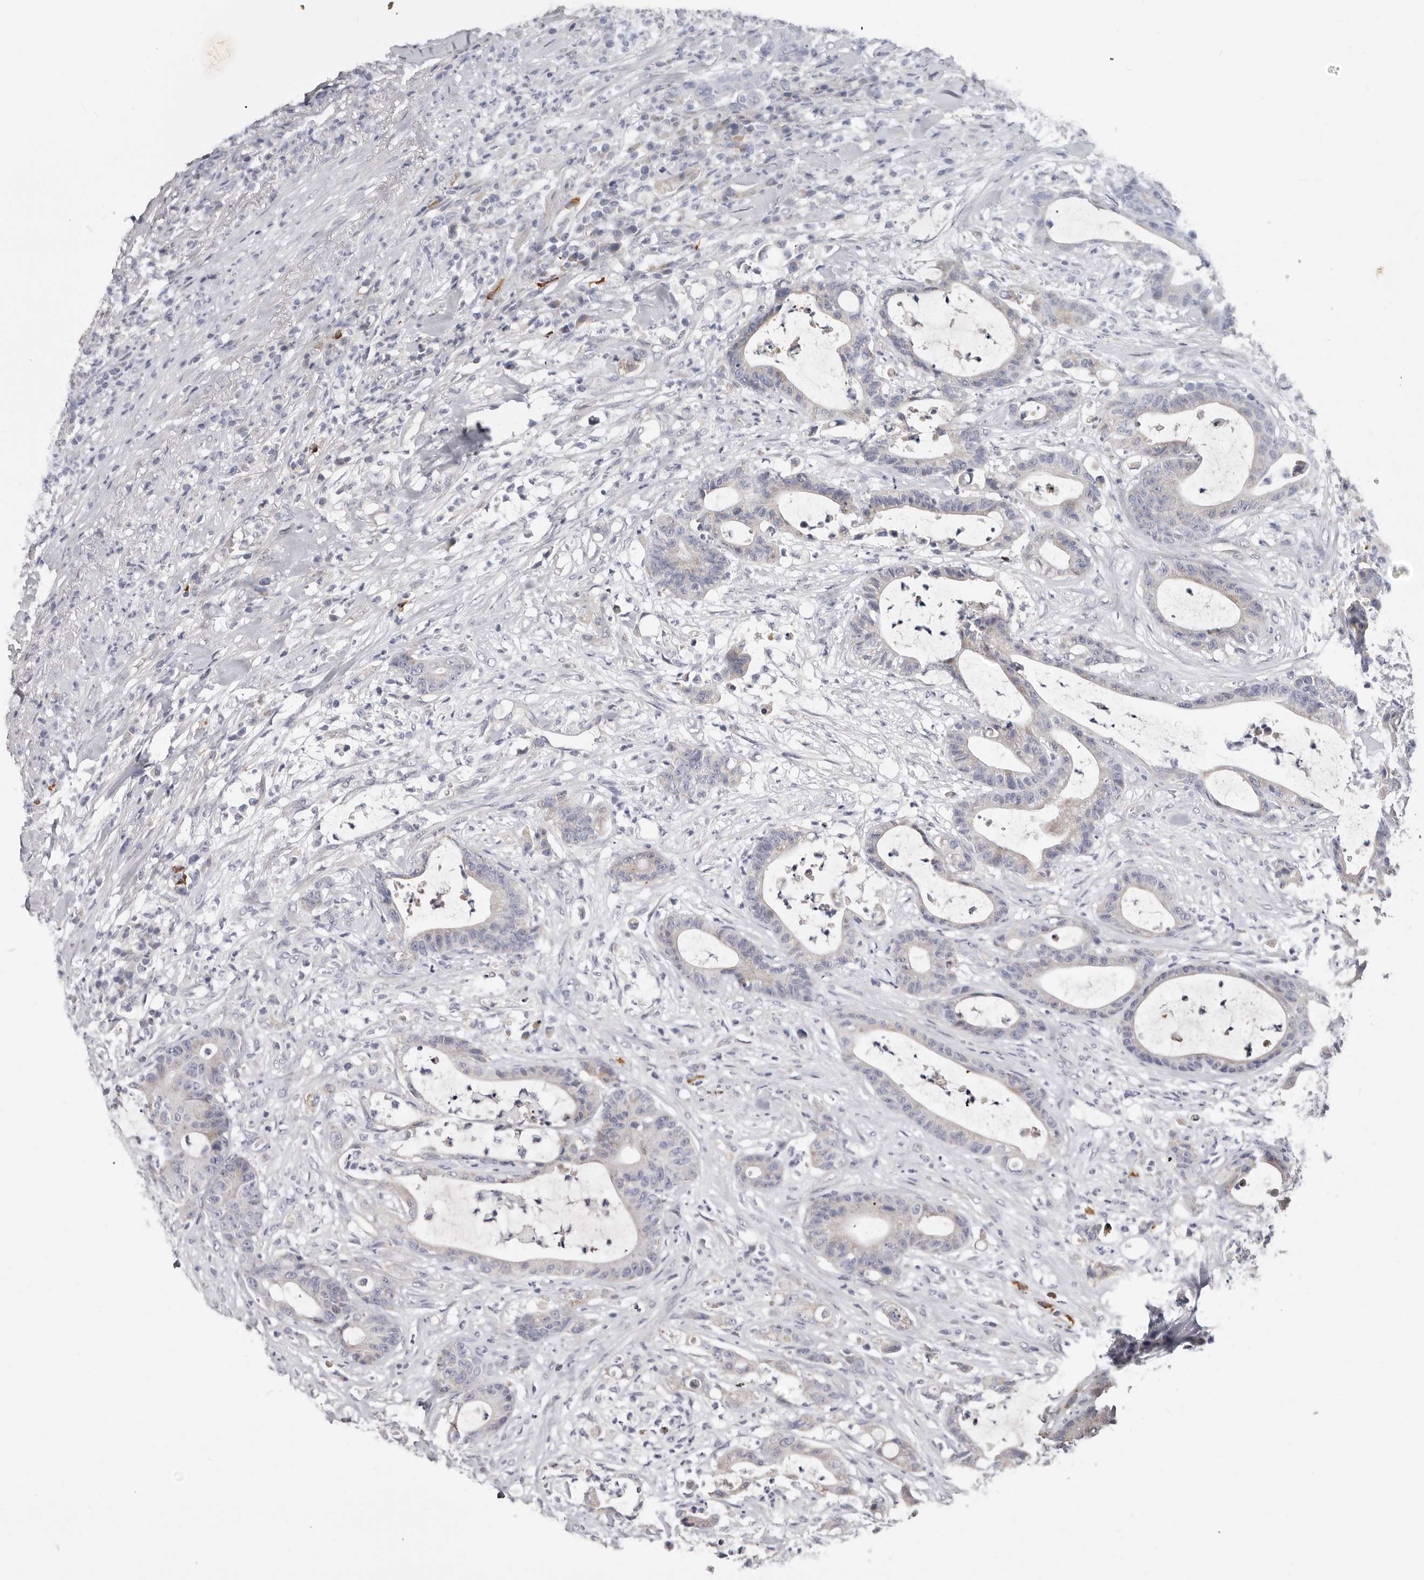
{"staining": {"intensity": "negative", "quantity": "none", "location": "none"}, "tissue": "colorectal cancer", "cell_type": "Tumor cells", "image_type": "cancer", "snomed": [{"axis": "morphology", "description": "Adenocarcinoma, NOS"}, {"axis": "topography", "description": "Colon"}], "caption": "DAB (3,3'-diaminobenzidine) immunohistochemical staining of colorectal adenocarcinoma shows no significant expression in tumor cells.", "gene": "SPTA1", "patient": {"sex": "female", "age": 84}}